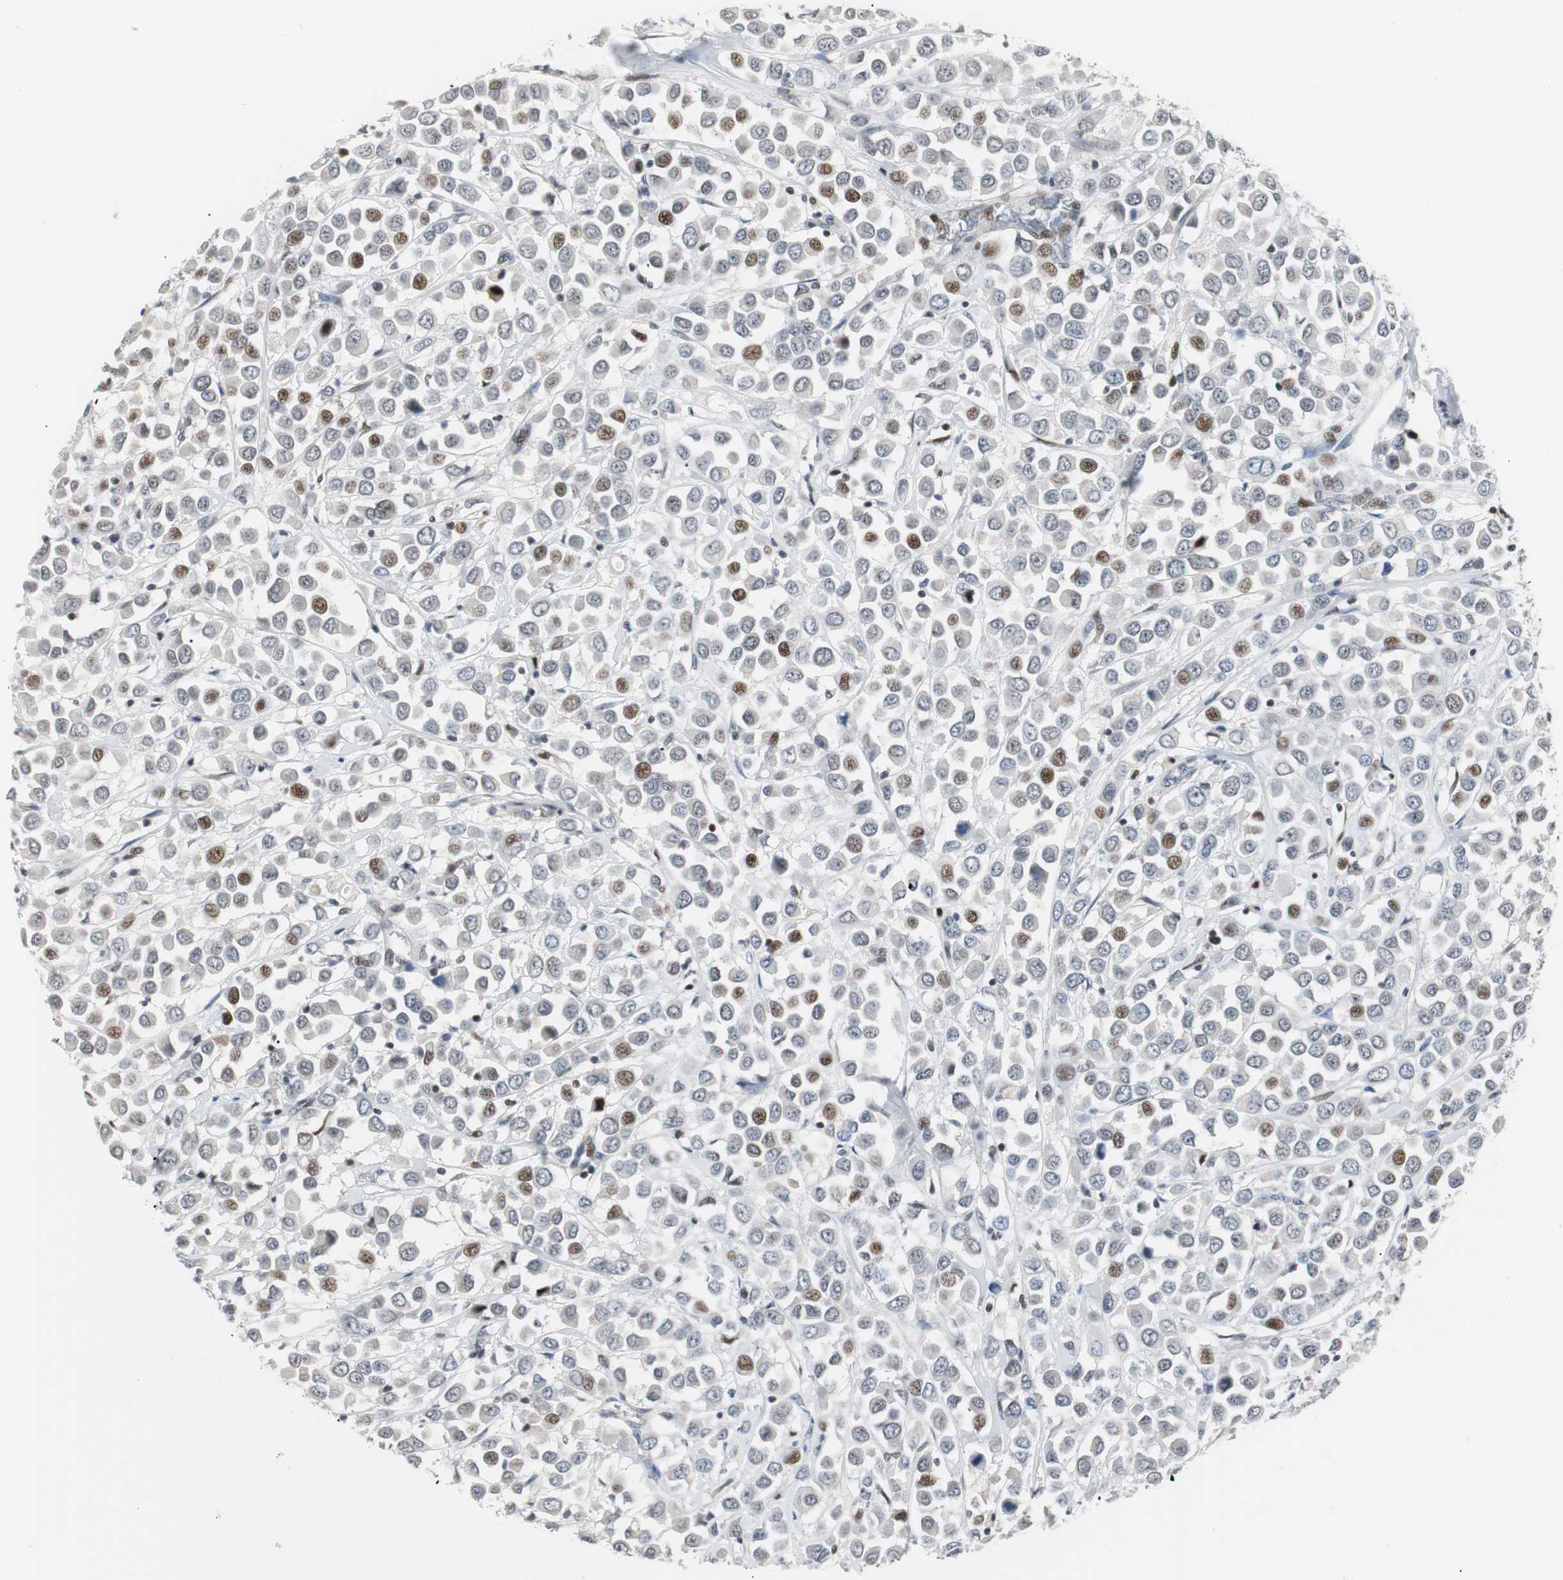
{"staining": {"intensity": "moderate", "quantity": "<25%", "location": "nuclear"}, "tissue": "breast cancer", "cell_type": "Tumor cells", "image_type": "cancer", "snomed": [{"axis": "morphology", "description": "Duct carcinoma"}, {"axis": "topography", "description": "Breast"}], "caption": "Brown immunohistochemical staining in breast cancer reveals moderate nuclear expression in approximately <25% of tumor cells.", "gene": "RAD1", "patient": {"sex": "female", "age": 61}}